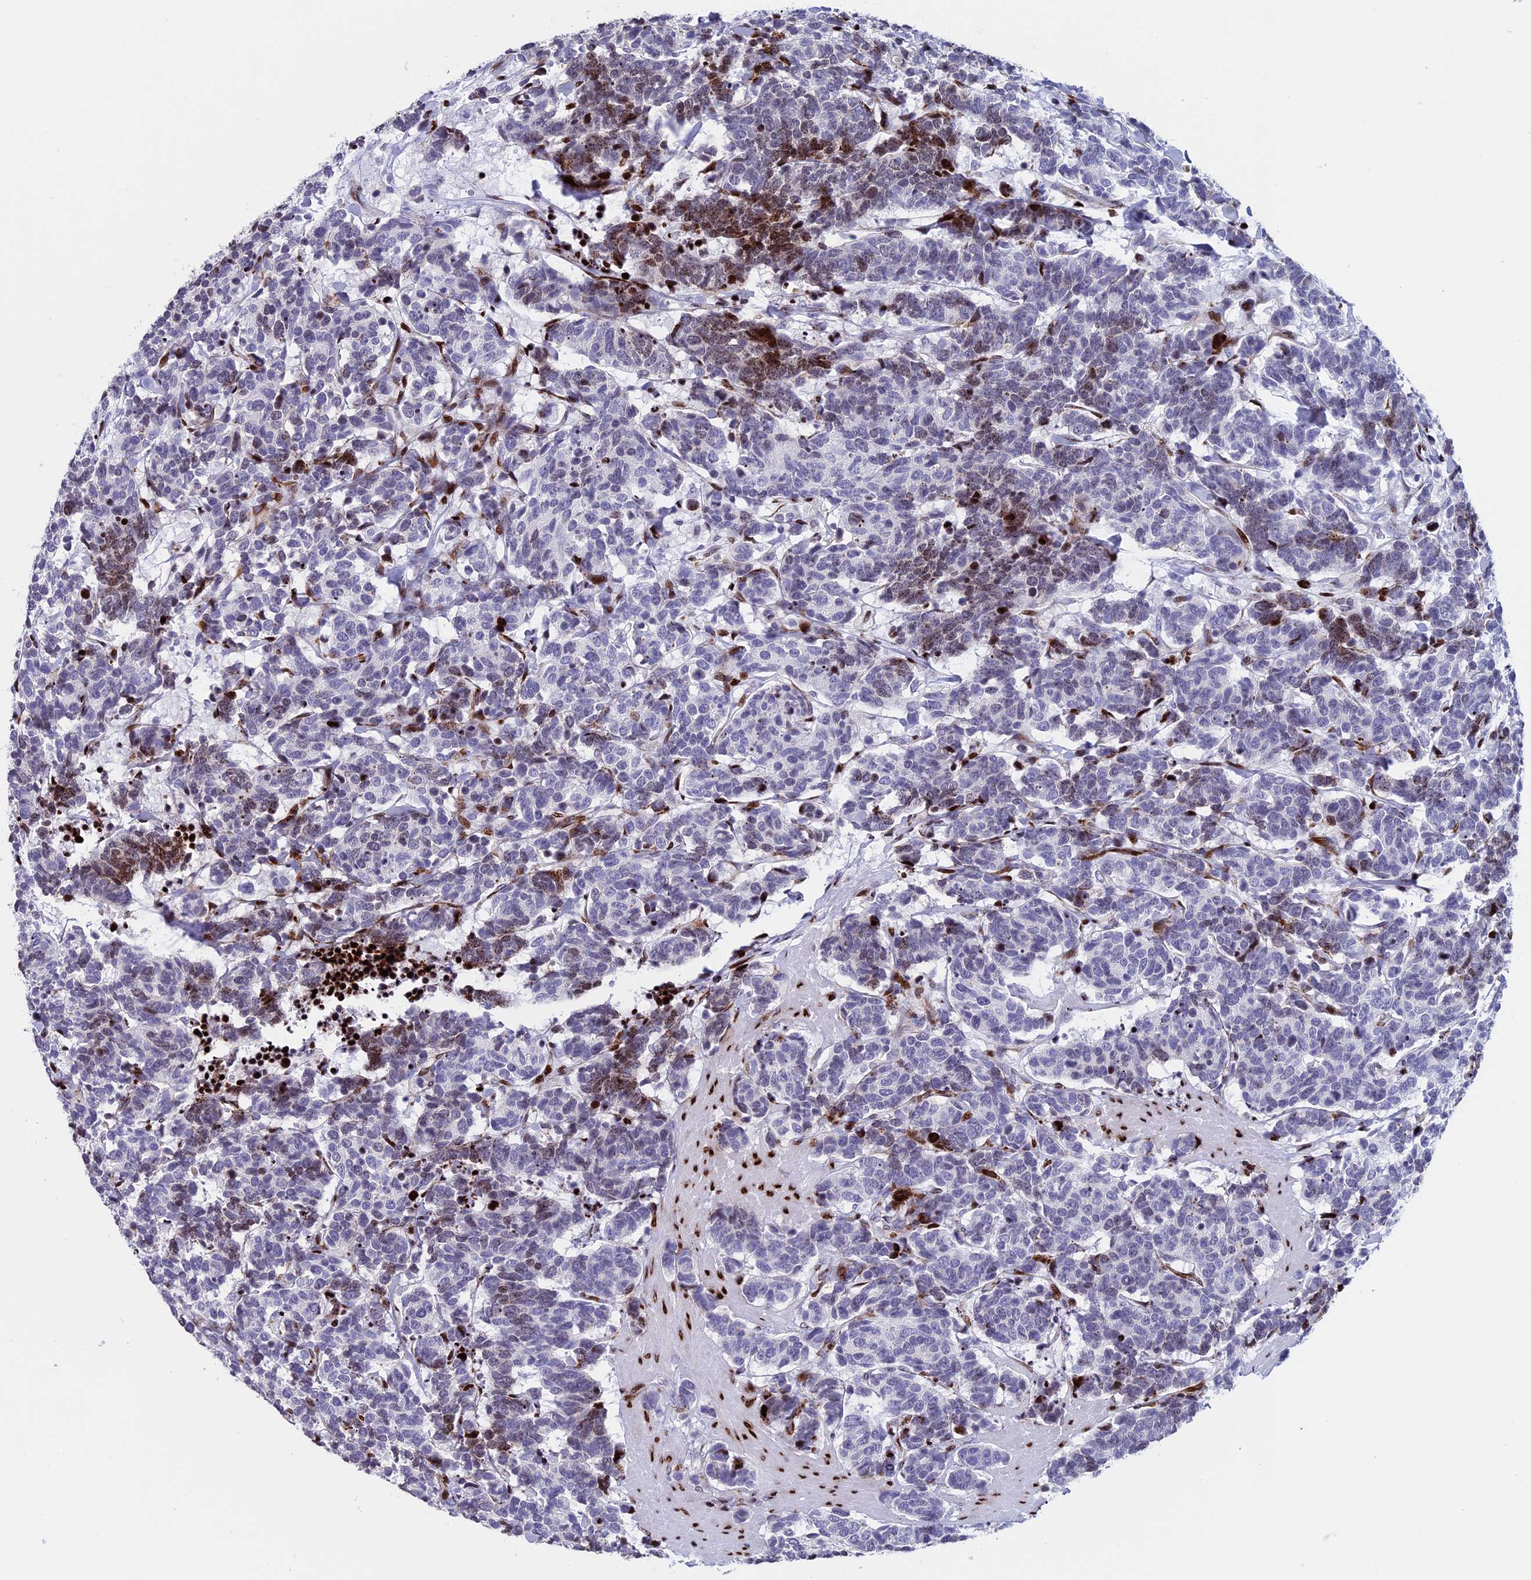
{"staining": {"intensity": "moderate", "quantity": "<25%", "location": "cytoplasmic/membranous,nuclear"}, "tissue": "carcinoid", "cell_type": "Tumor cells", "image_type": "cancer", "snomed": [{"axis": "morphology", "description": "Carcinoma, NOS"}, {"axis": "morphology", "description": "Carcinoid, malignant, NOS"}, {"axis": "topography", "description": "Urinary bladder"}], "caption": "An image of human carcinoid (malignant) stained for a protein displays moderate cytoplasmic/membranous and nuclear brown staining in tumor cells.", "gene": "BTBD3", "patient": {"sex": "male", "age": 57}}